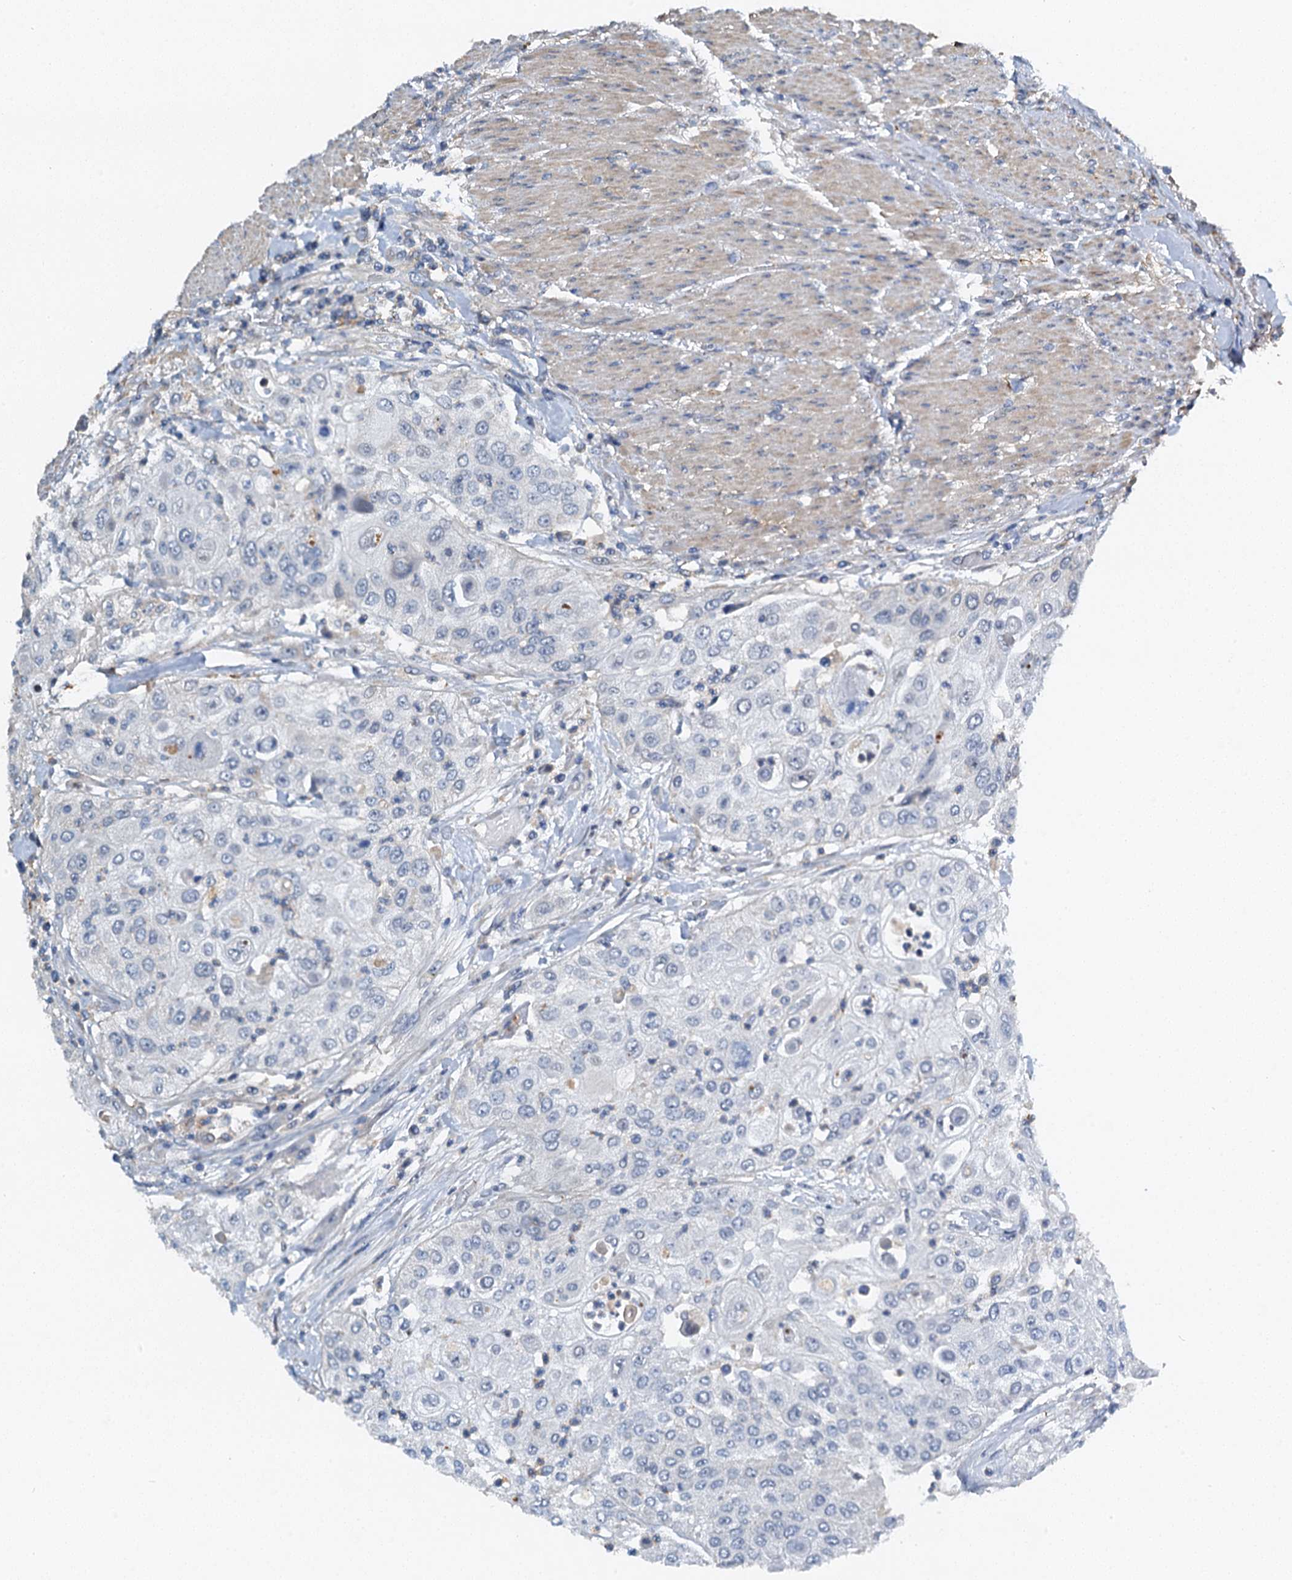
{"staining": {"intensity": "negative", "quantity": "none", "location": "none"}, "tissue": "urothelial cancer", "cell_type": "Tumor cells", "image_type": "cancer", "snomed": [{"axis": "morphology", "description": "Urothelial carcinoma, High grade"}, {"axis": "topography", "description": "Urinary bladder"}], "caption": "Immunohistochemical staining of urothelial cancer displays no significant positivity in tumor cells.", "gene": "ZNF606", "patient": {"sex": "female", "age": 79}}